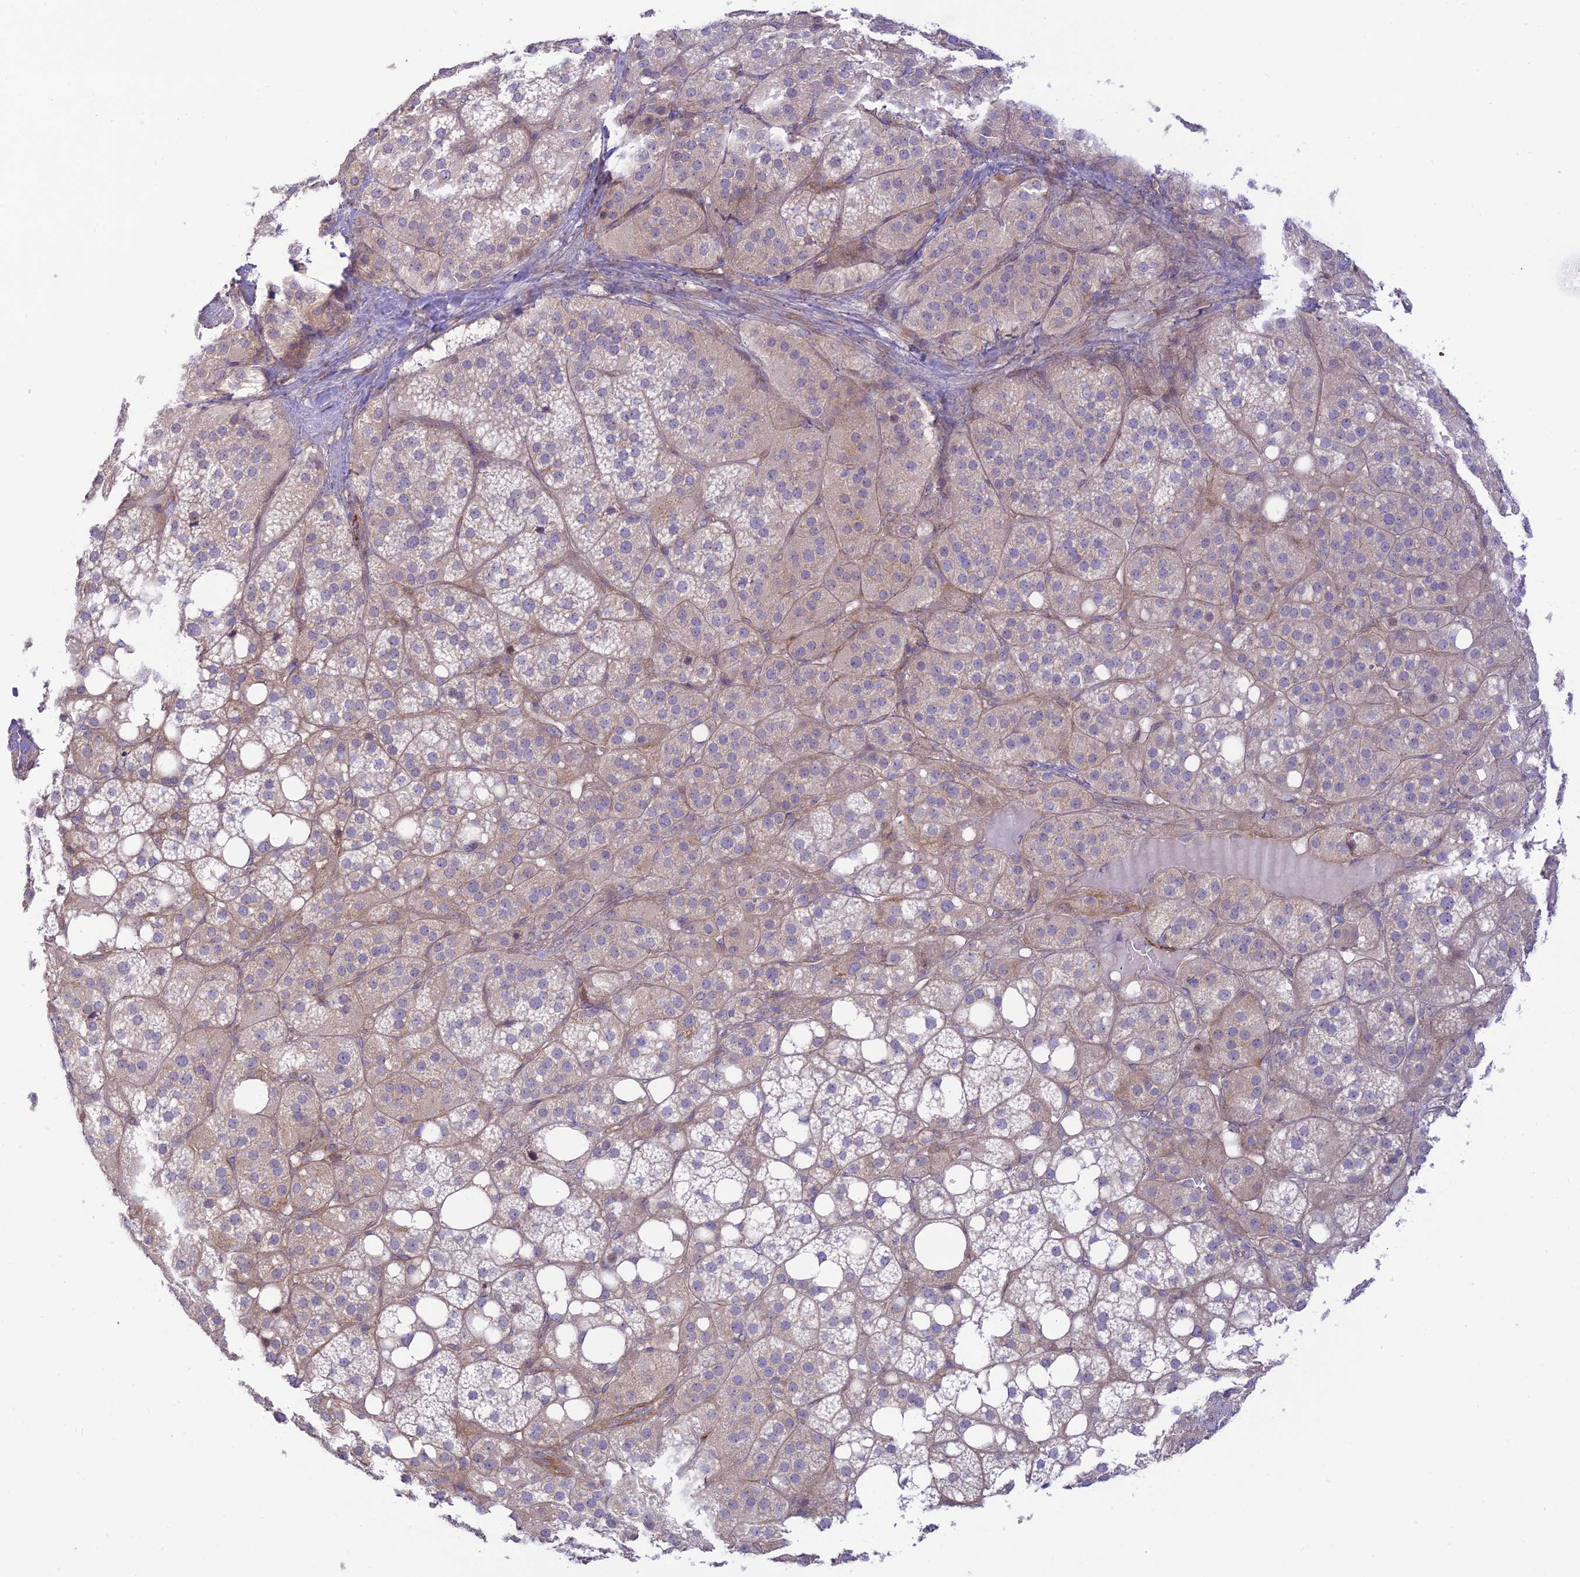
{"staining": {"intensity": "moderate", "quantity": "<25%", "location": "cytoplasmic/membranous,nuclear"}, "tissue": "adrenal gland", "cell_type": "Glandular cells", "image_type": "normal", "snomed": [{"axis": "morphology", "description": "Normal tissue, NOS"}, {"axis": "topography", "description": "Adrenal gland"}], "caption": "IHC micrograph of benign human adrenal gland stained for a protein (brown), which demonstrates low levels of moderate cytoplasmic/membranous,nuclear staining in approximately <25% of glandular cells.", "gene": "KCNAB1", "patient": {"sex": "female", "age": 59}}